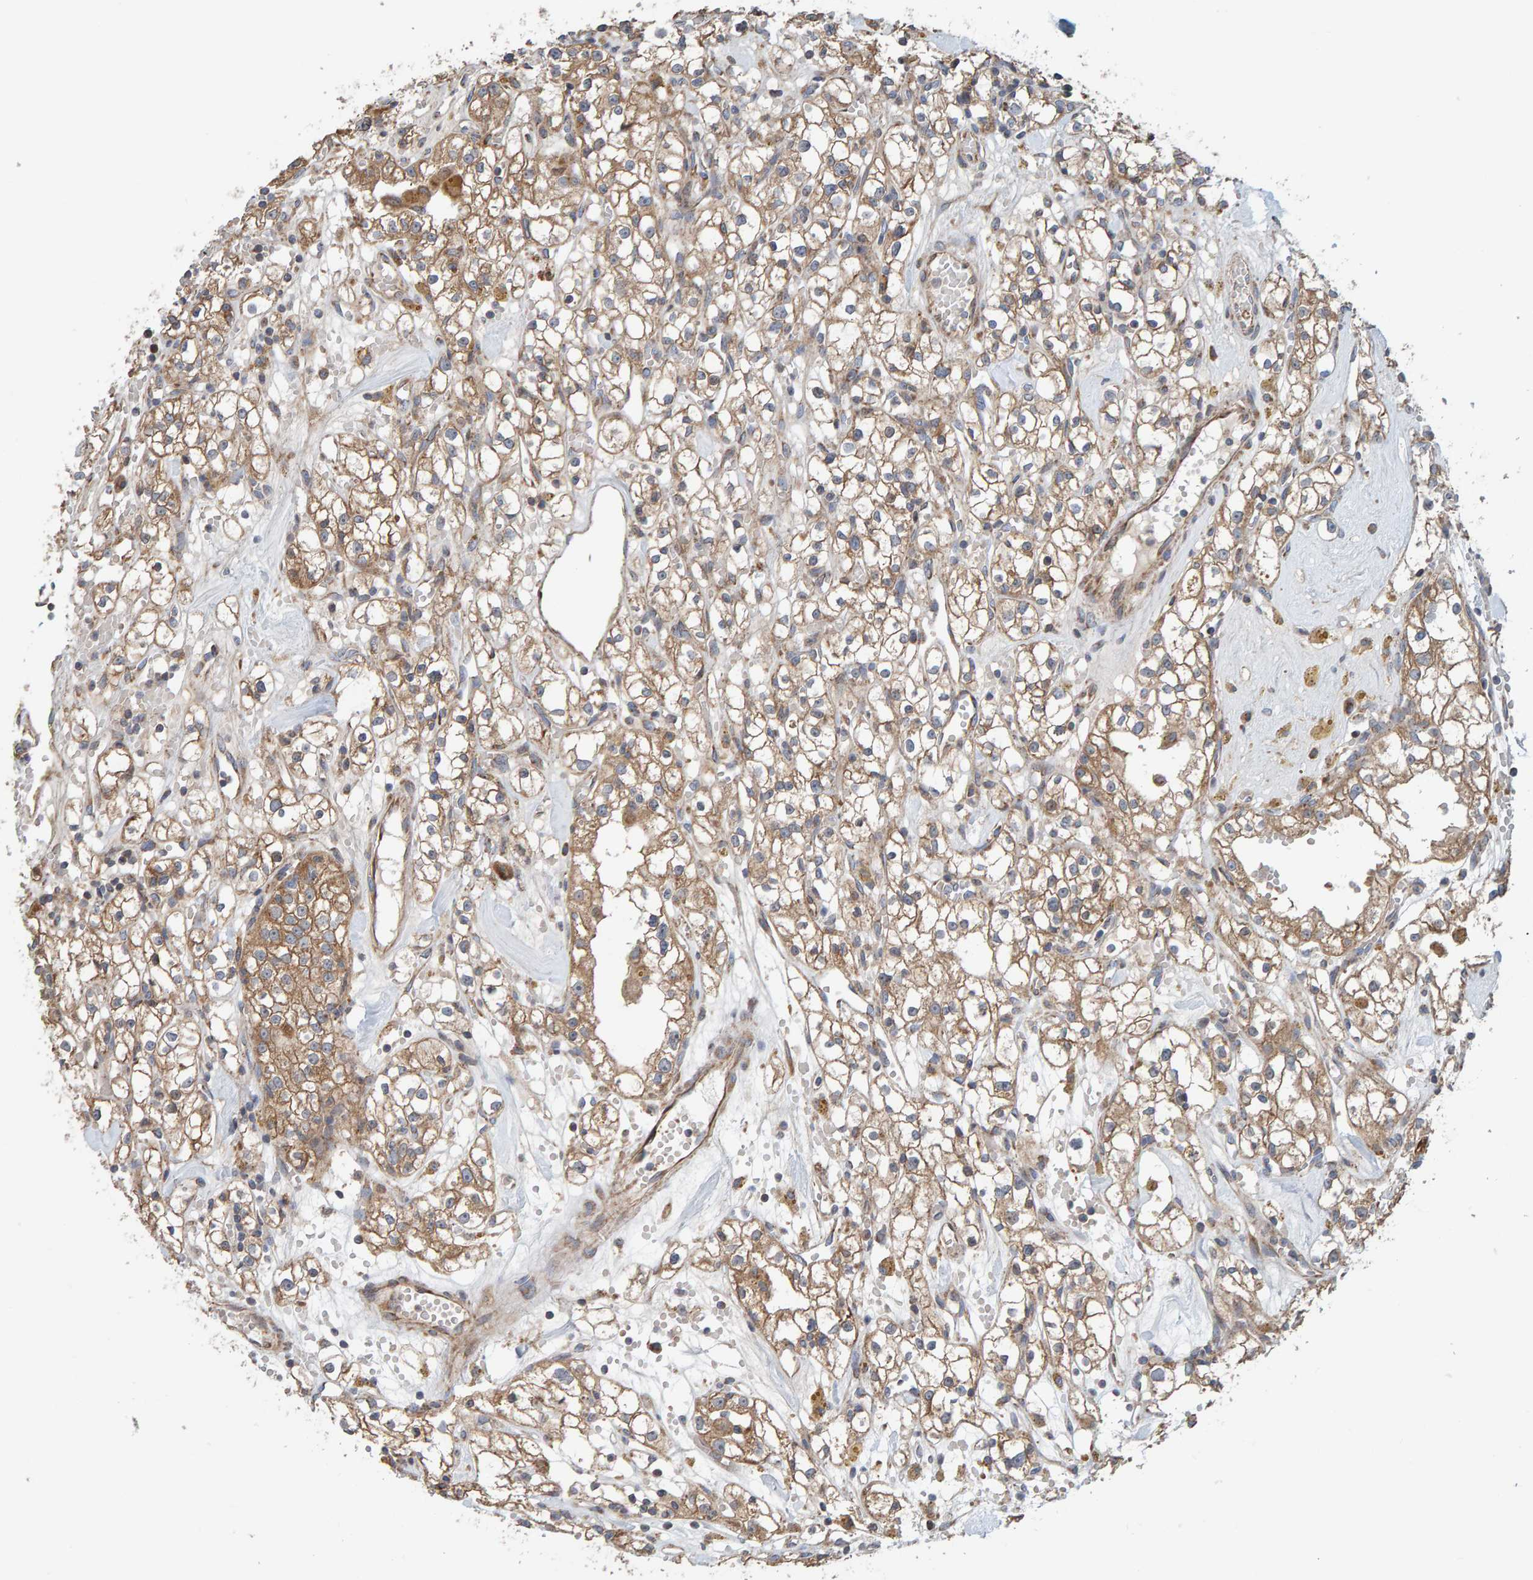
{"staining": {"intensity": "moderate", "quantity": ">75%", "location": "cytoplasmic/membranous"}, "tissue": "renal cancer", "cell_type": "Tumor cells", "image_type": "cancer", "snomed": [{"axis": "morphology", "description": "Adenocarcinoma, NOS"}, {"axis": "topography", "description": "Kidney"}], "caption": "Brown immunohistochemical staining in human renal adenocarcinoma demonstrates moderate cytoplasmic/membranous positivity in about >75% of tumor cells.", "gene": "MRPL45", "patient": {"sex": "male", "age": 56}}